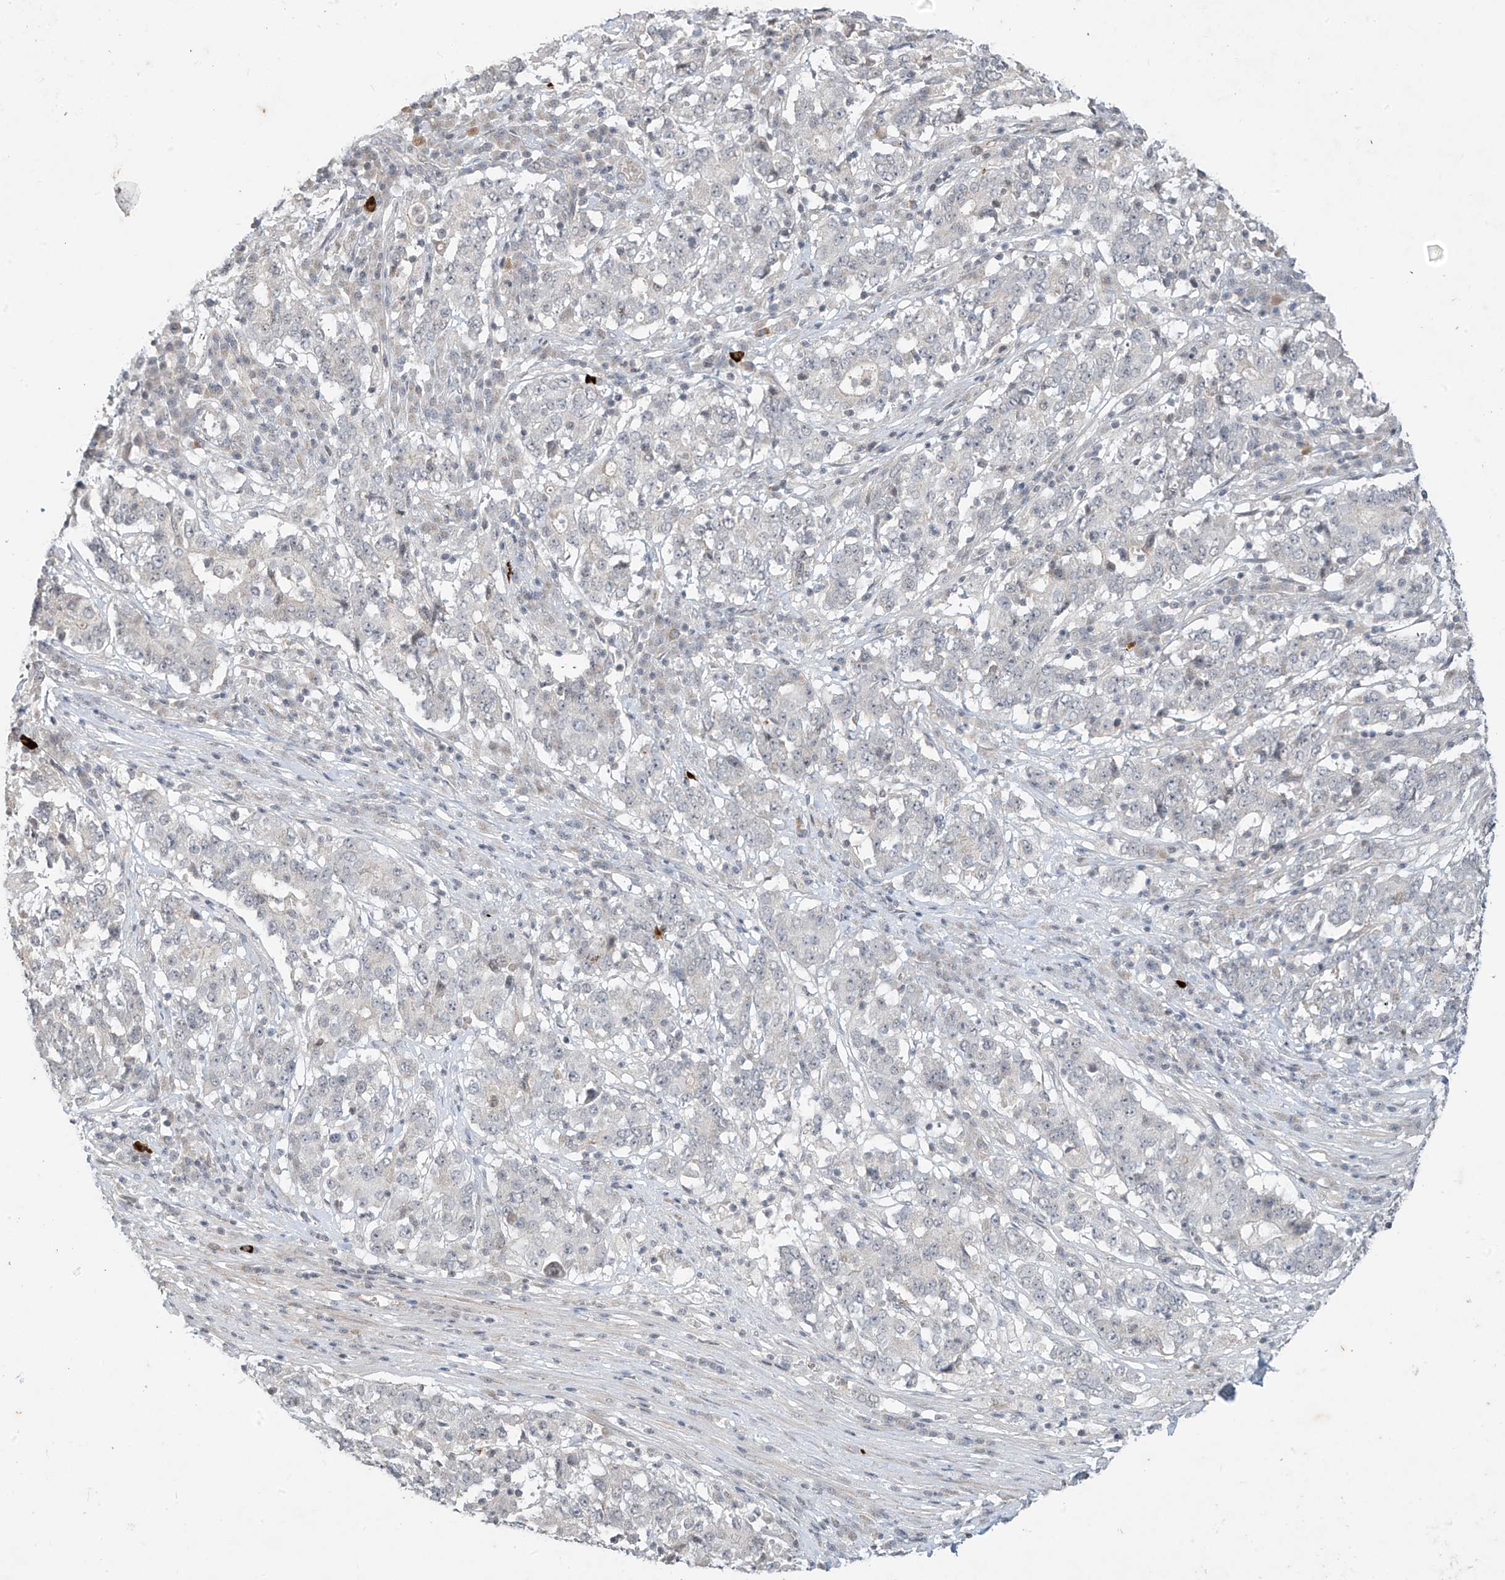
{"staining": {"intensity": "negative", "quantity": "none", "location": "none"}, "tissue": "stomach cancer", "cell_type": "Tumor cells", "image_type": "cancer", "snomed": [{"axis": "morphology", "description": "Adenocarcinoma, NOS"}, {"axis": "topography", "description": "Stomach"}], "caption": "There is no significant expression in tumor cells of stomach cancer (adenocarcinoma).", "gene": "DGKQ", "patient": {"sex": "male", "age": 59}}